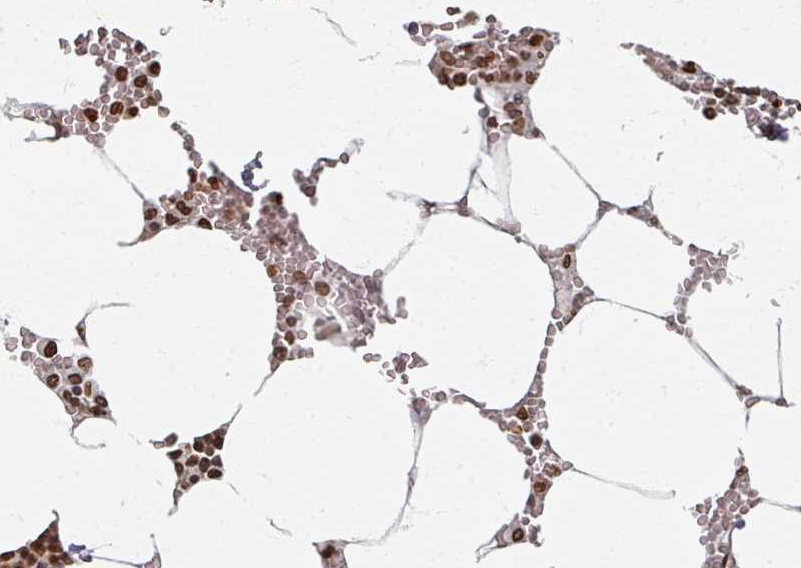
{"staining": {"intensity": "strong", "quantity": ">75%", "location": "nuclear"}, "tissue": "bone marrow", "cell_type": "Hematopoietic cells", "image_type": "normal", "snomed": [{"axis": "morphology", "description": "Normal tissue, NOS"}, {"axis": "topography", "description": "Bone marrow"}], "caption": "Immunohistochemical staining of benign human bone marrow demonstrates strong nuclear protein positivity in about >75% of hematopoietic cells.", "gene": "DCUN1D5", "patient": {"sex": "male", "age": 70}}